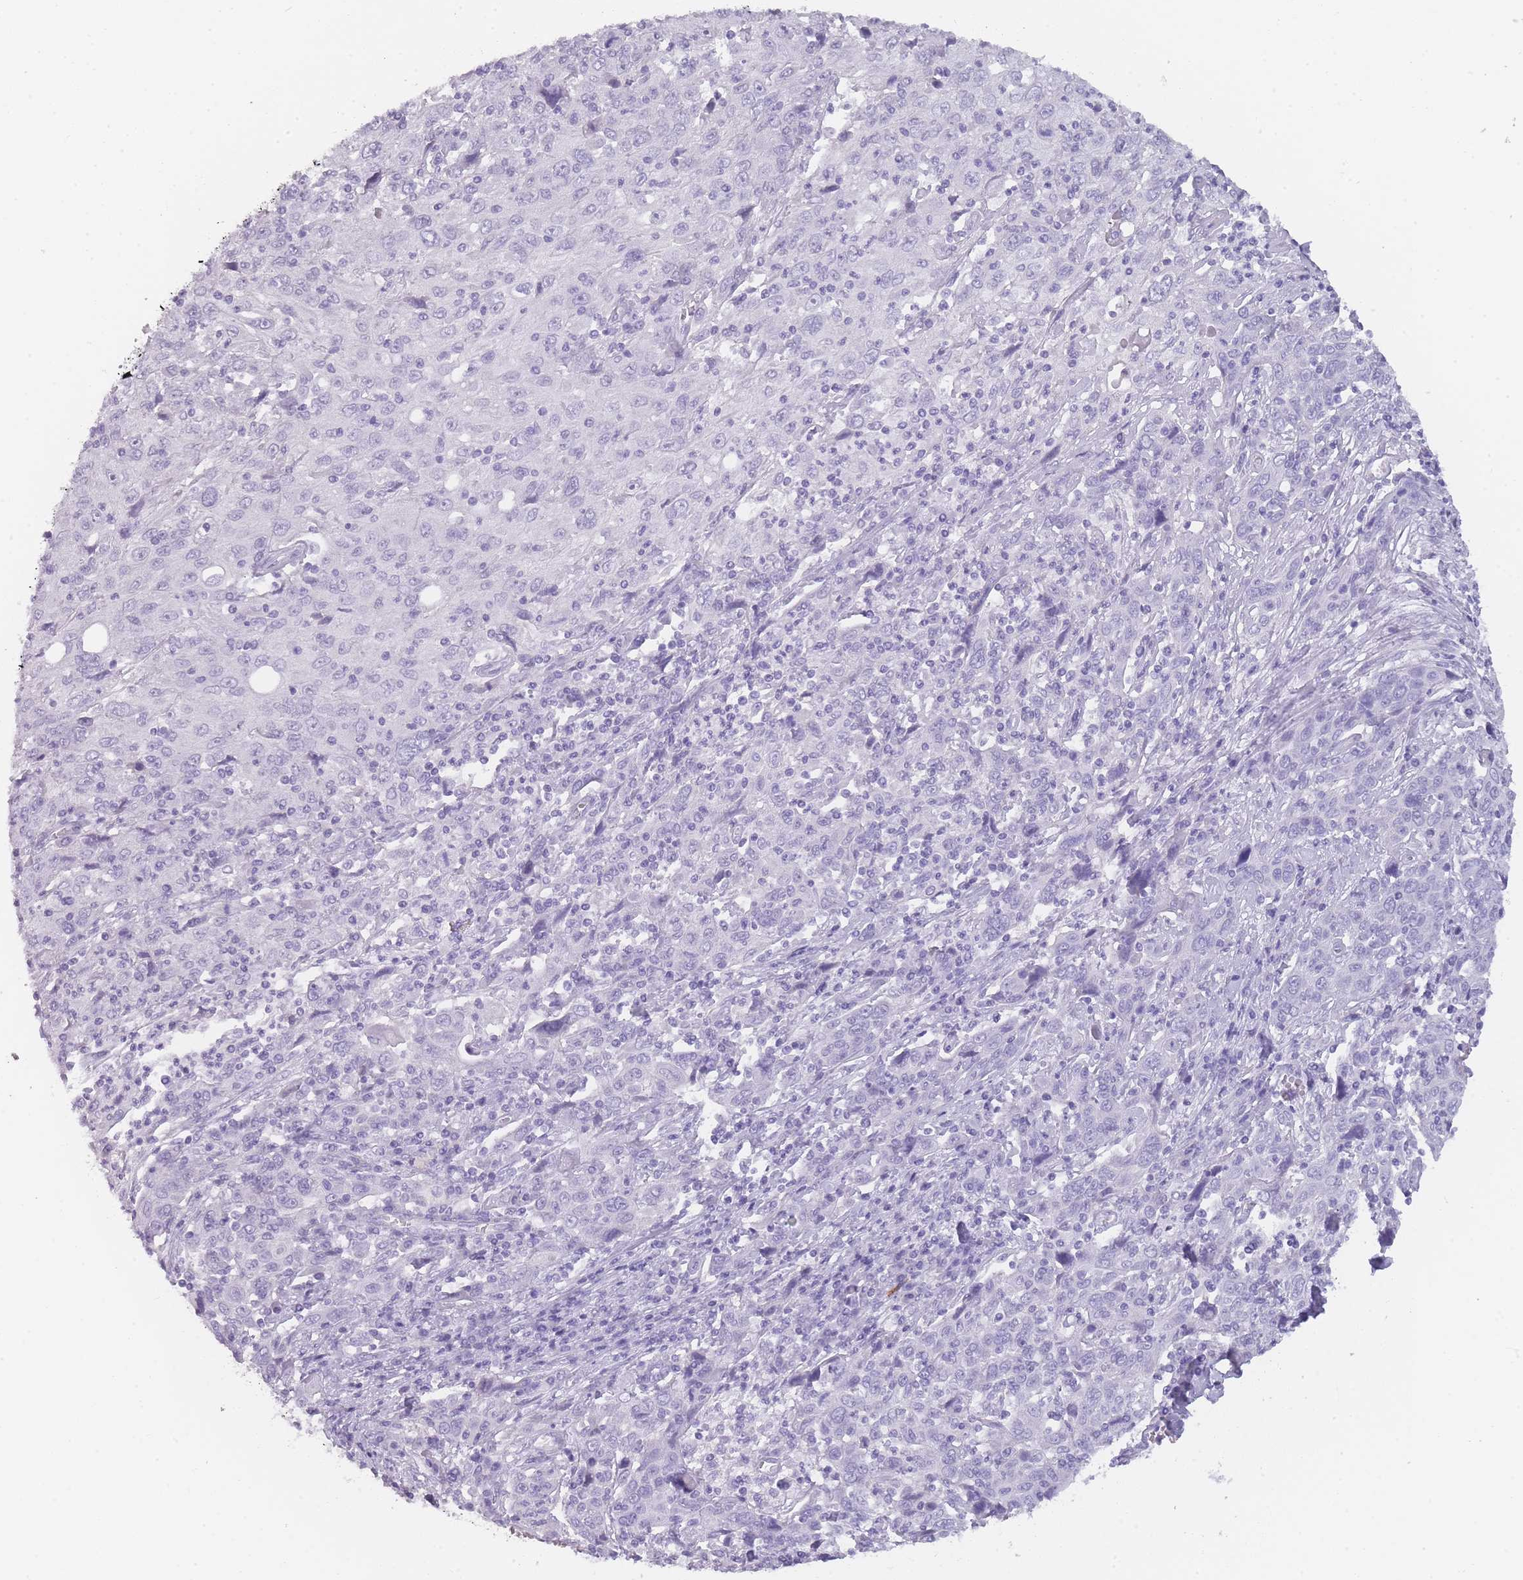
{"staining": {"intensity": "negative", "quantity": "none", "location": "none"}, "tissue": "cervical cancer", "cell_type": "Tumor cells", "image_type": "cancer", "snomed": [{"axis": "morphology", "description": "Squamous cell carcinoma, NOS"}, {"axis": "topography", "description": "Cervix"}], "caption": "Immunohistochemistry (IHC) micrograph of neoplastic tissue: squamous cell carcinoma (cervical) stained with DAB (3,3'-diaminobenzidine) reveals no significant protein expression in tumor cells.", "gene": "TCP11", "patient": {"sex": "female", "age": 46}}